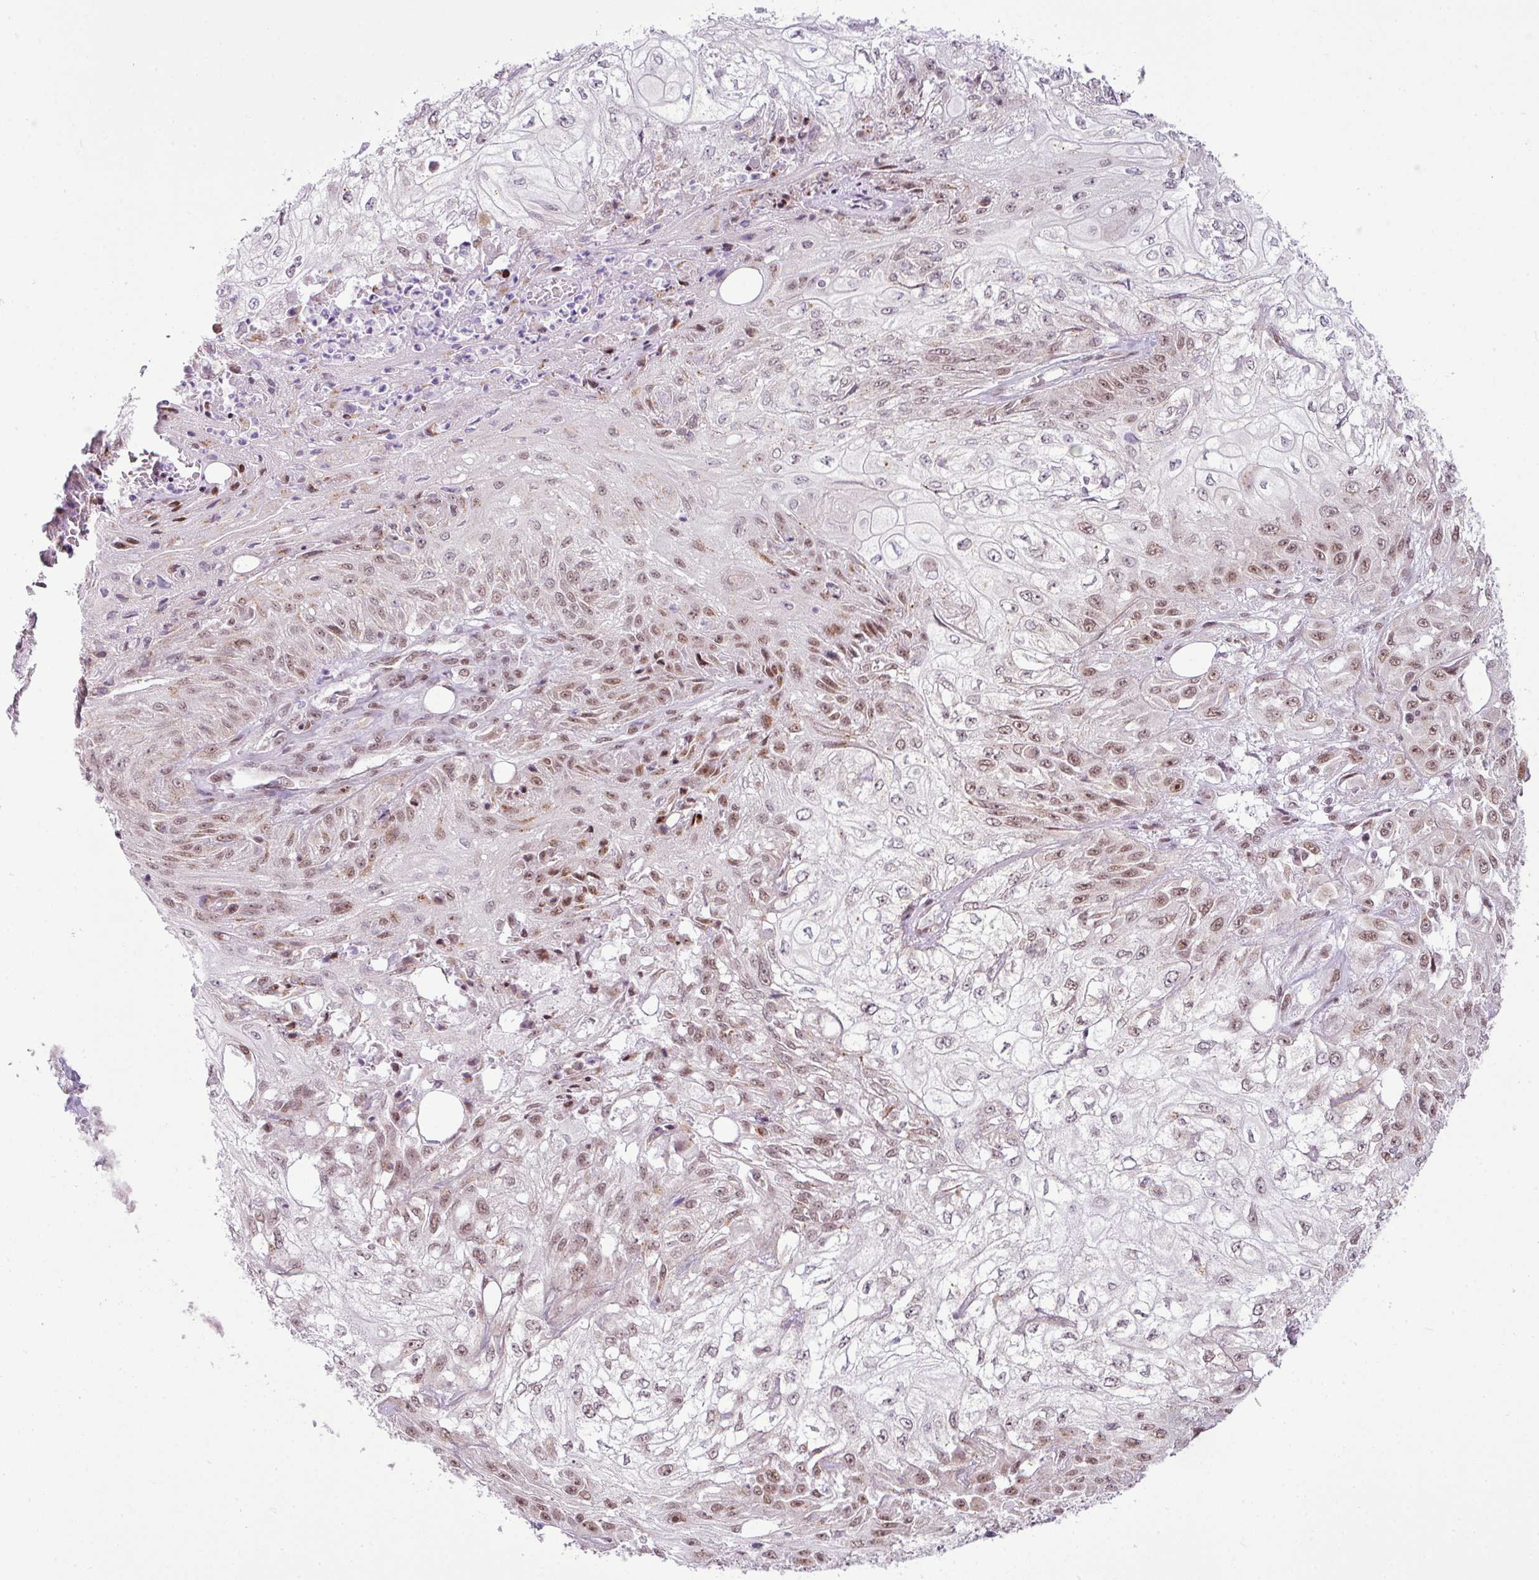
{"staining": {"intensity": "moderate", "quantity": ">75%", "location": "nuclear"}, "tissue": "skin cancer", "cell_type": "Tumor cells", "image_type": "cancer", "snomed": [{"axis": "morphology", "description": "Squamous cell carcinoma, NOS"}, {"axis": "morphology", "description": "Squamous cell carcinoma, metastatic, NOS"}, {"axis": "topography", "description": "Skin"}, {"axis": "topography", "description": "Lymph node"}], "caption": "A histopathology image of human metastatic squamous cell carcinoma (skin) stained for a protein reveals moderate nuclear brown staining in tumor cells.", "gene": "ARL6IP4", "patient": {"sex": "male", "age": 75}}